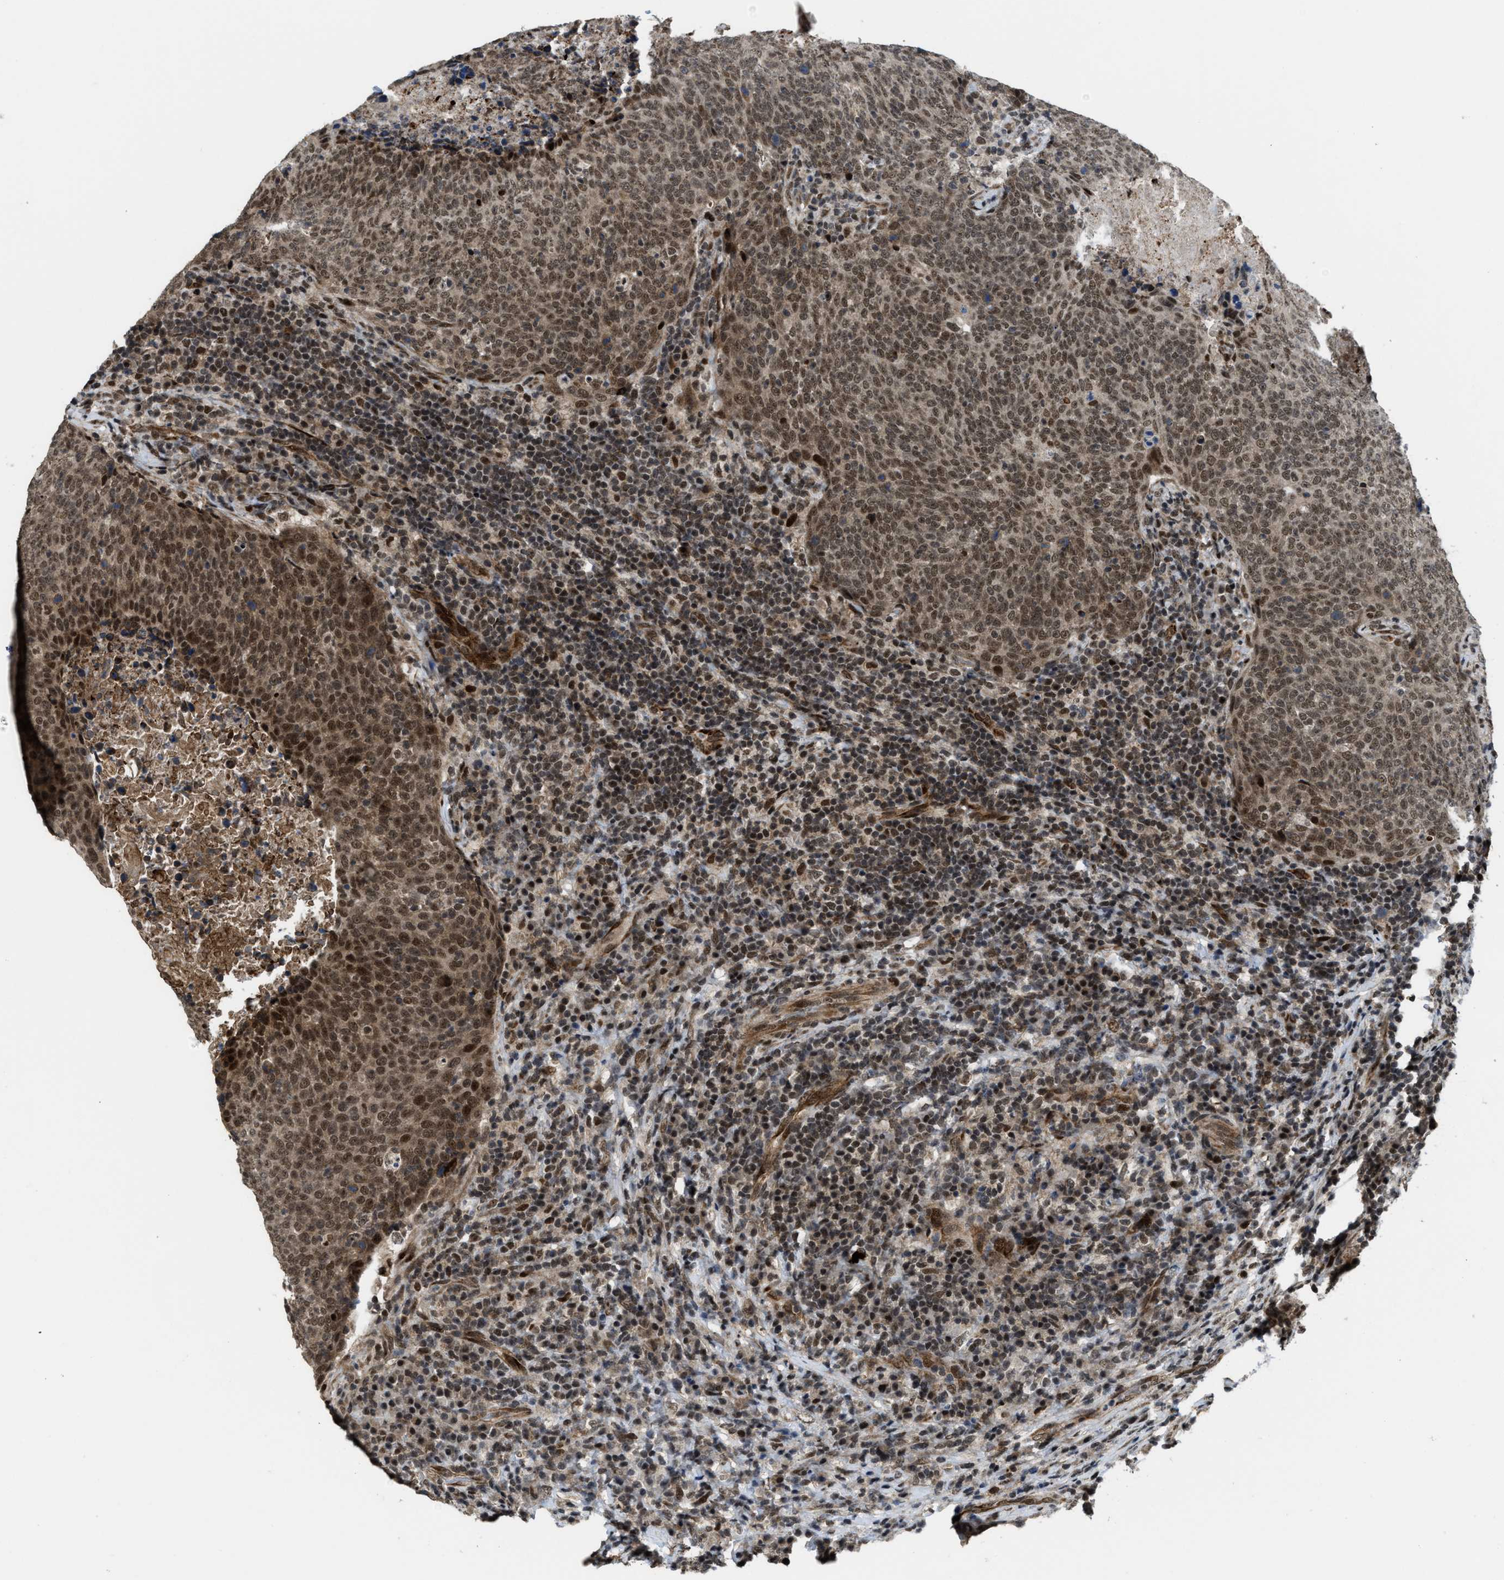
{"staining": {"intensity": "moderate", "quantity": ">75%", "location": "cytoplasmic/membranous,nuclear"}, "tissue": "head and neck cancer", "cell_type": "Tumor cells", "image_type": "cancer", "snomed": [{"axis": "morphology", "description": "Squamous cell carcinoma, NOS"}, {"axis": "morphology", "description": "Squamous cell carcinoma, metastatic, NOS"}, {"axis": "topography", "description": "Lymph node"}, {"axis": "topography", "description": "Head-Neck"}], "caption": "A brown stain highlights moderate cytoplasmic/membranous and nuclear positivity of a protein in metastatic squamous cell carcinoma (head and neck) tumor cells. (IHC, brightfield microscopy, high magnification).", "gene": "ZNF250", "patient": {"sex": "male", "age": 62}}